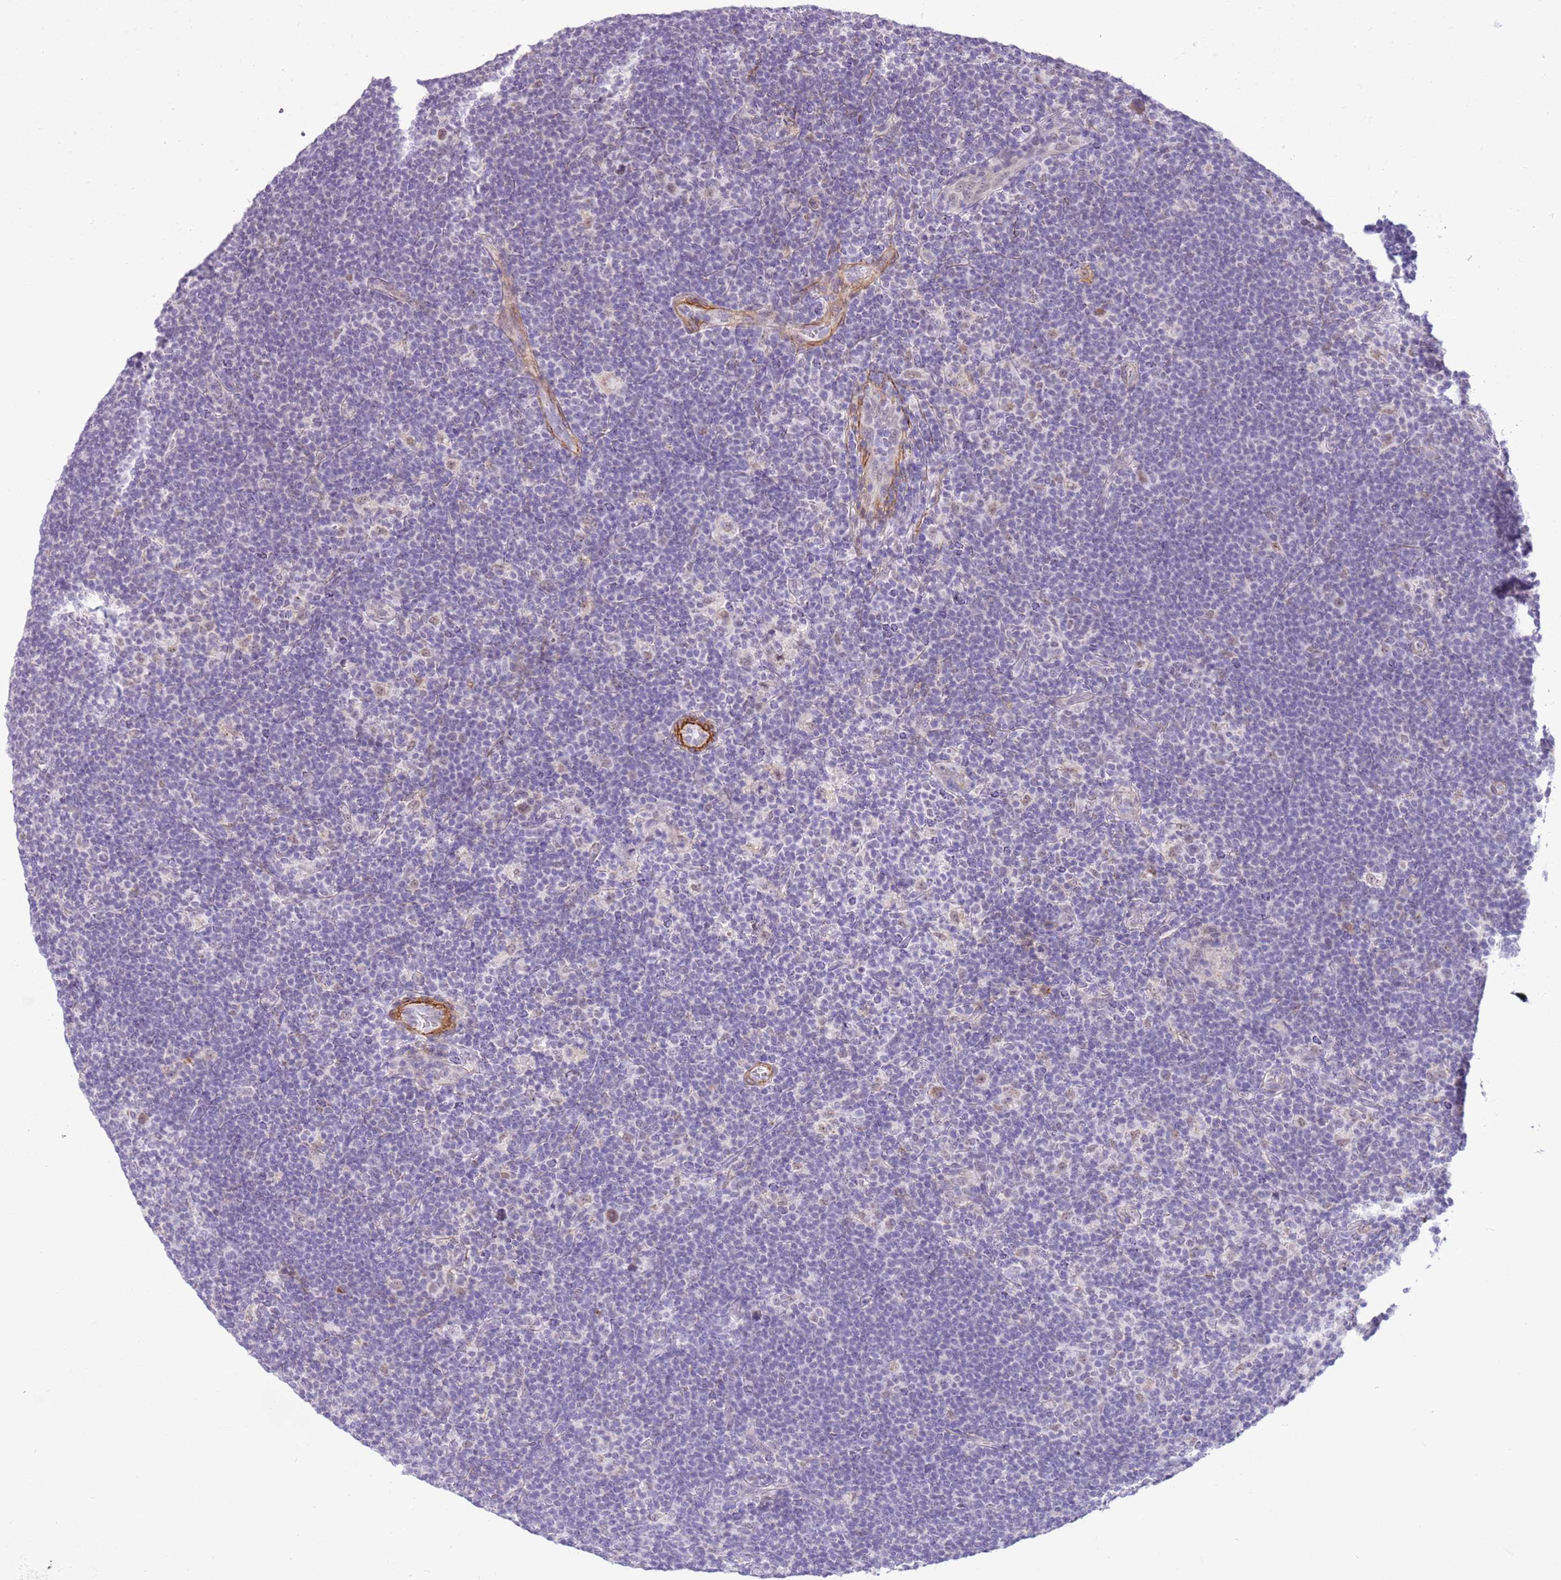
{"staining": {"intensity": "negative", "quantity": "none", "location": "none"}, "tissue": "lymphoma", "cell_type": "Tumor cells", "image_type": "cancer", "snomed": [{"axis": "morphology", "description": "Hodgkin's disease, NOS"}, {"axis": "topography", "description": "Lymph node"}], "caption": "High magnification brightfield microscopy of Hodgkin's disease stained with DAB (brown) and counterstained with hematoxylin (blue): tumor cells show no significant positivity.", "gene": "SMIM4", "patient": {"sex": "female", "age": 57}}